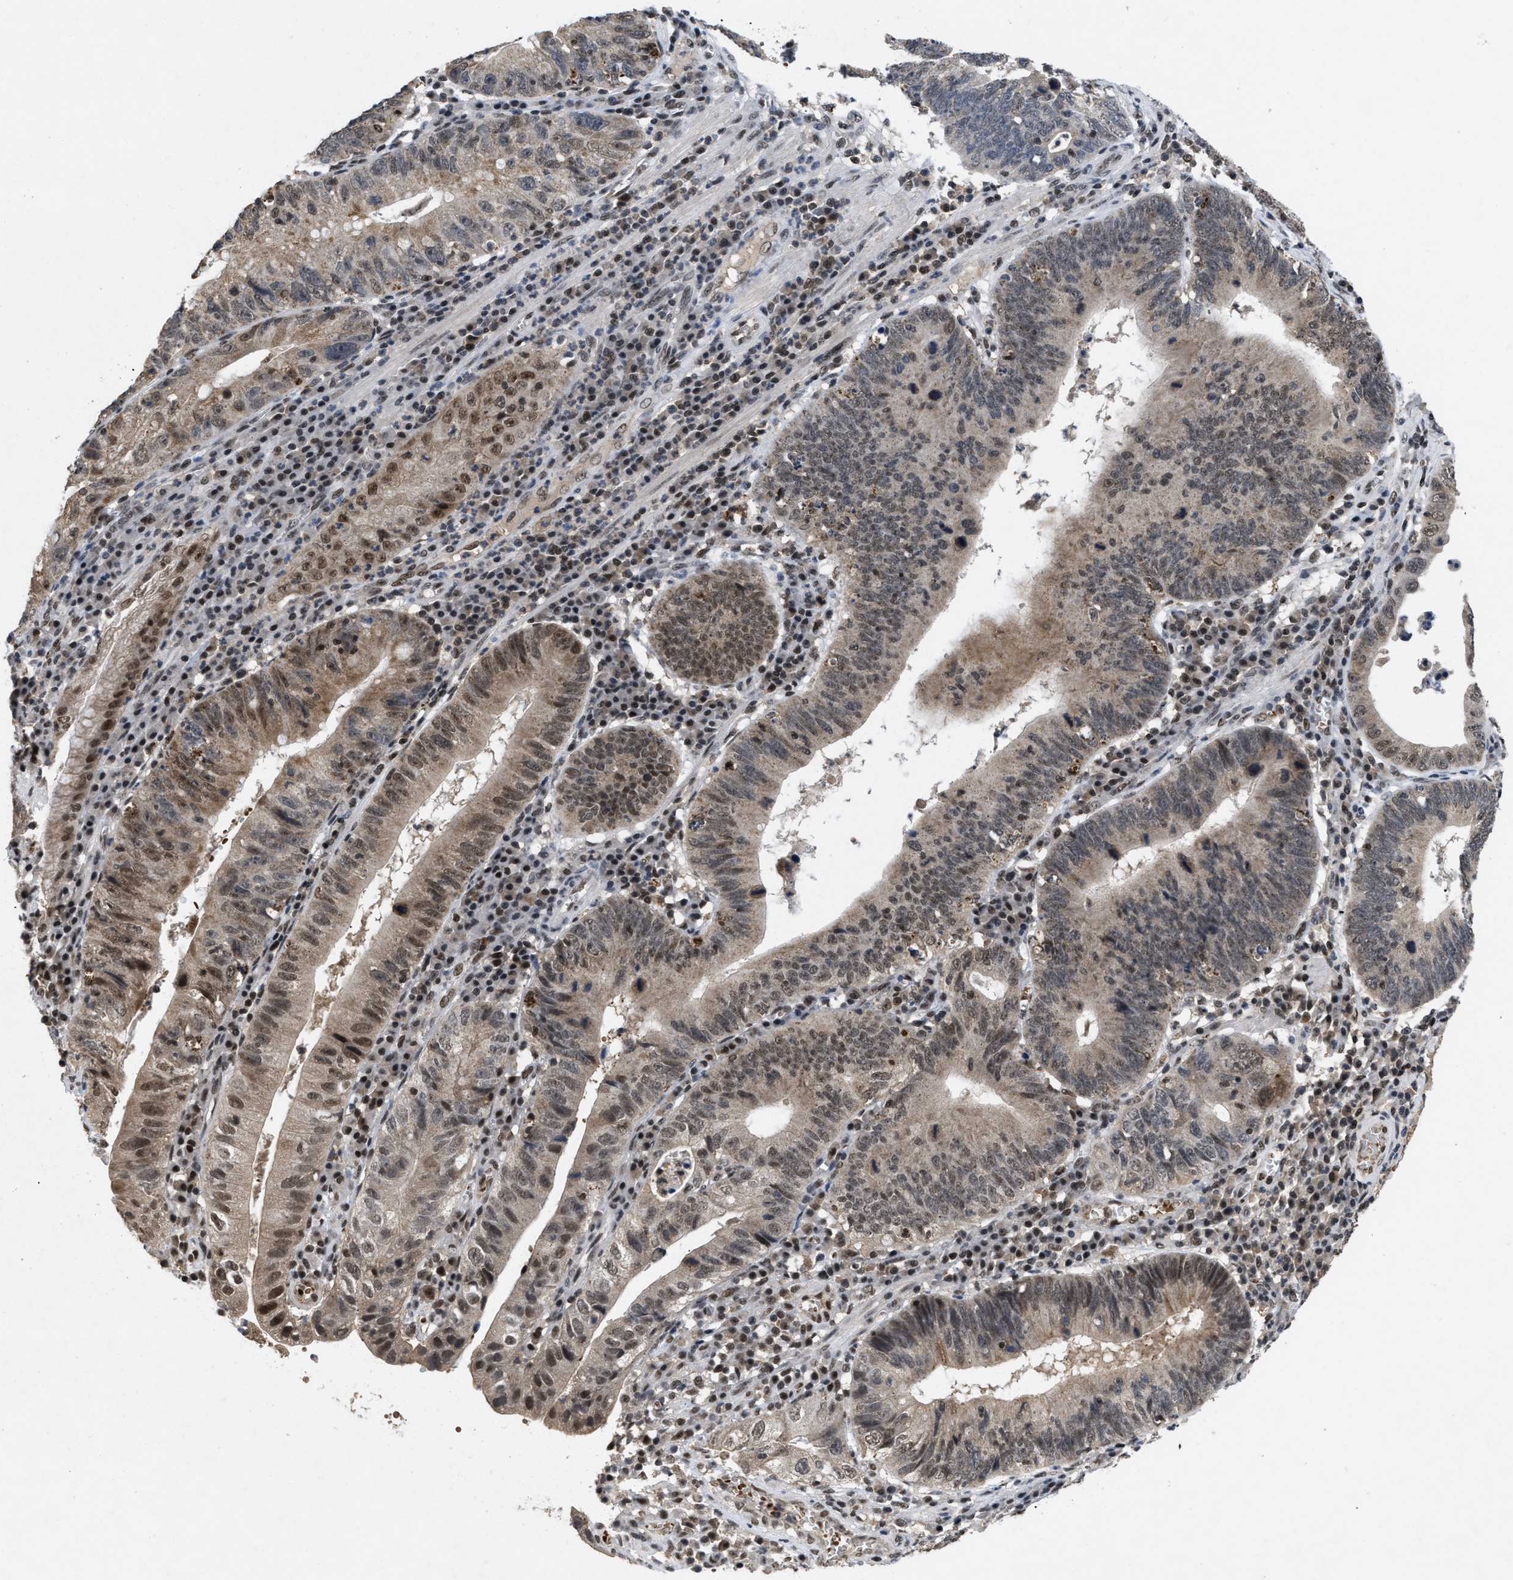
{"staining": {"intensity": "moderate", "quantity": ">75%", "location": "cytoplasmic/membranous,nuclear"}, "tissue": "stomach cancer", "cell_type": "Tumor cells", "image_type": "cancer", "snomed": [{"axis": "morphology", "description": "Adenocarcinoma, NOS"}, {"axis": "topography", "description": "Stomach"}], "caption": "Protein staining displays moderate cytoplasmic/membranous and nuclear positivity in about >75% of tumor cells in stomach cancer.", "gene": "ZNF346", "patient": {"sex": "male", "age": 59}}